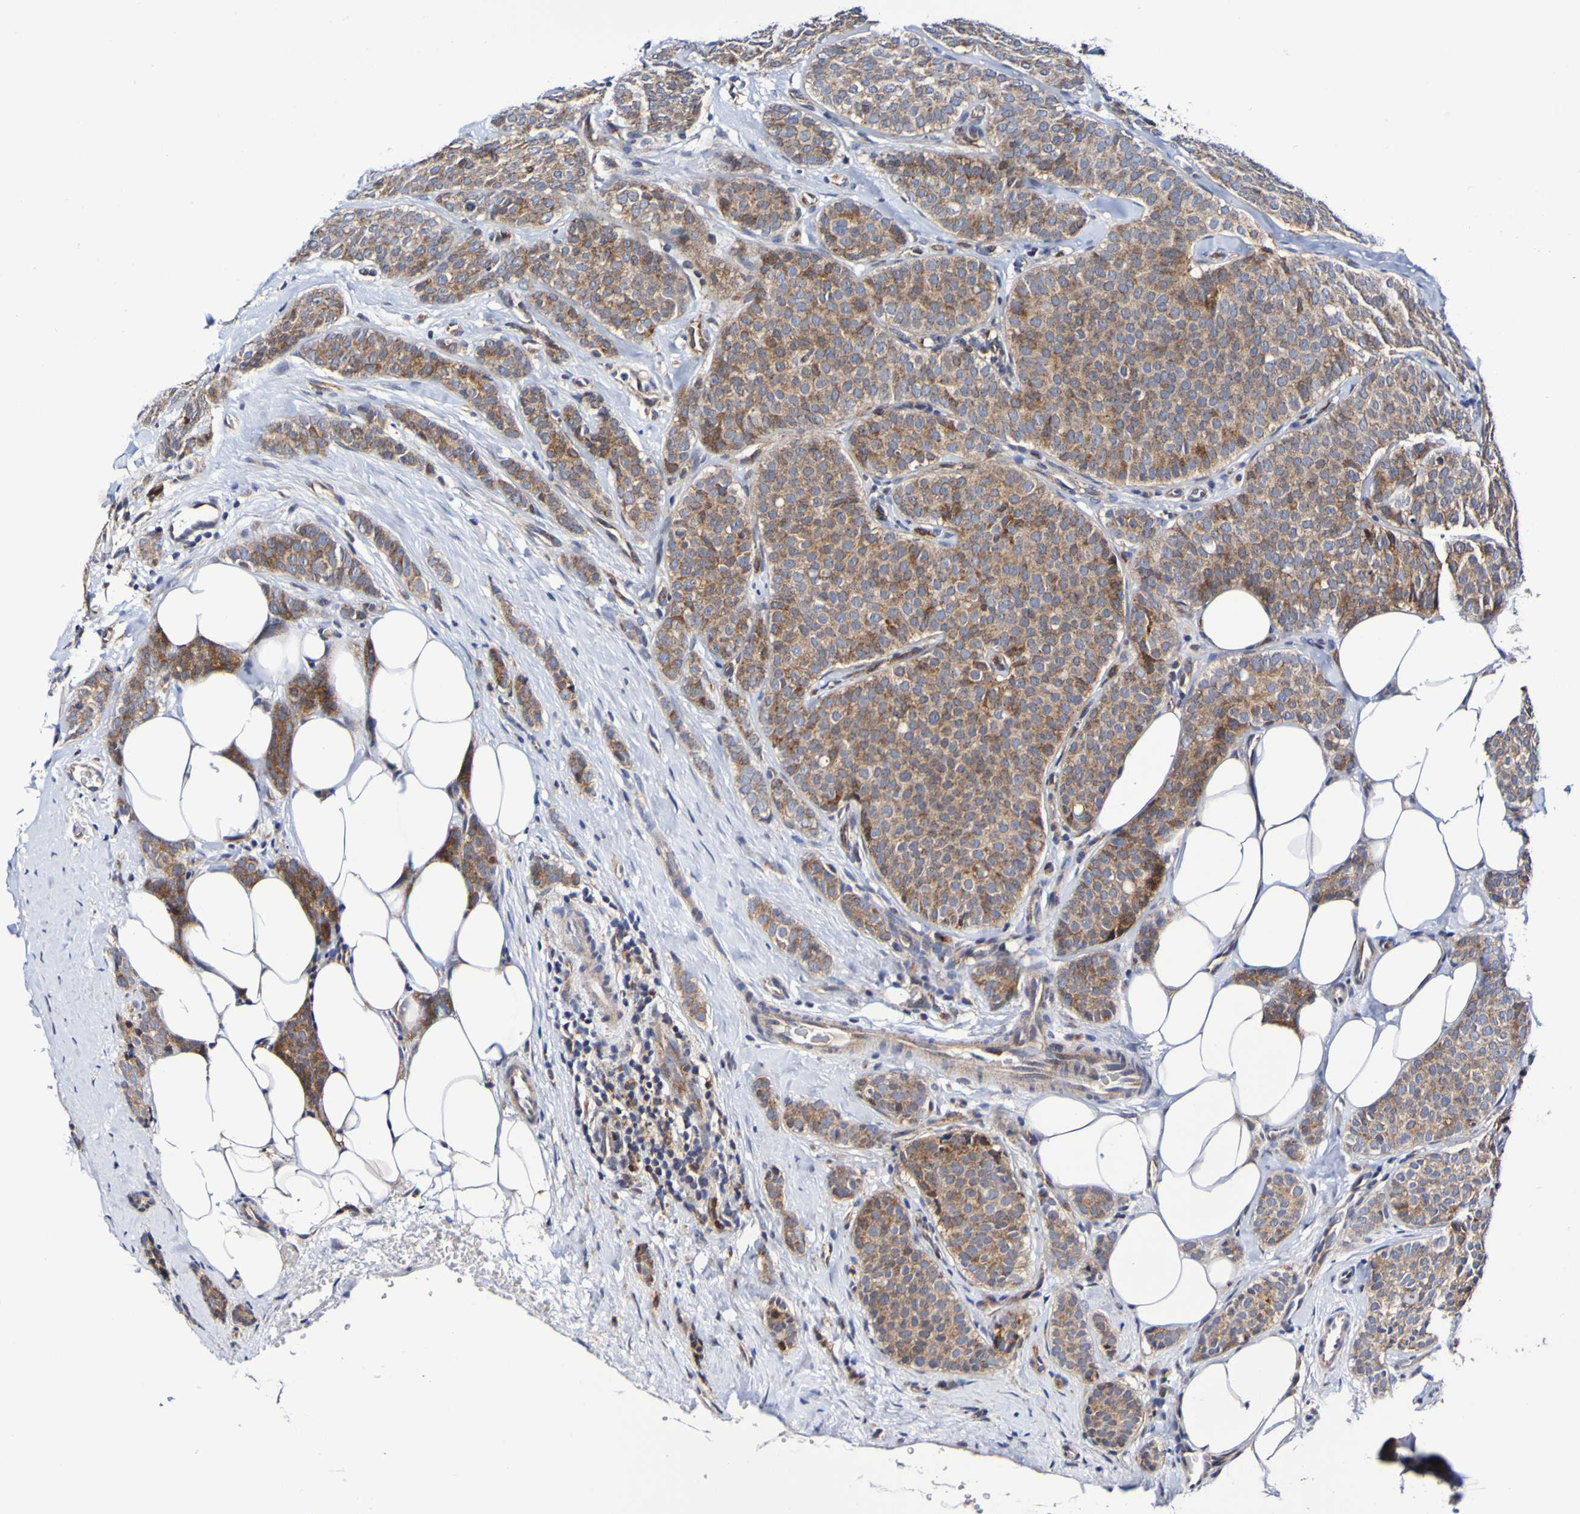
{"staining": {"intensity": "moderate", "quantity": ">75%", "location": "cytoplasmic/membranous"}, "tissue": "breast cancer", "cell_type": "Tumor cells", "image_type": "cancer", "snomed": [{"axis": "morphology", "description": "Lobular carcinoma"}, {"axis": "topography", "description": "Skin"}, {"axis": "topography", "description": "Breast"}], "caption": "Breast lobular carcinoma was stained to show a protein in brown. There is medium levels of moderate cytoplasmic/membranous staining in about >75% of tumor cells.", "gene": "GJB1", "patient": {"sex": "female", "age": 46}}